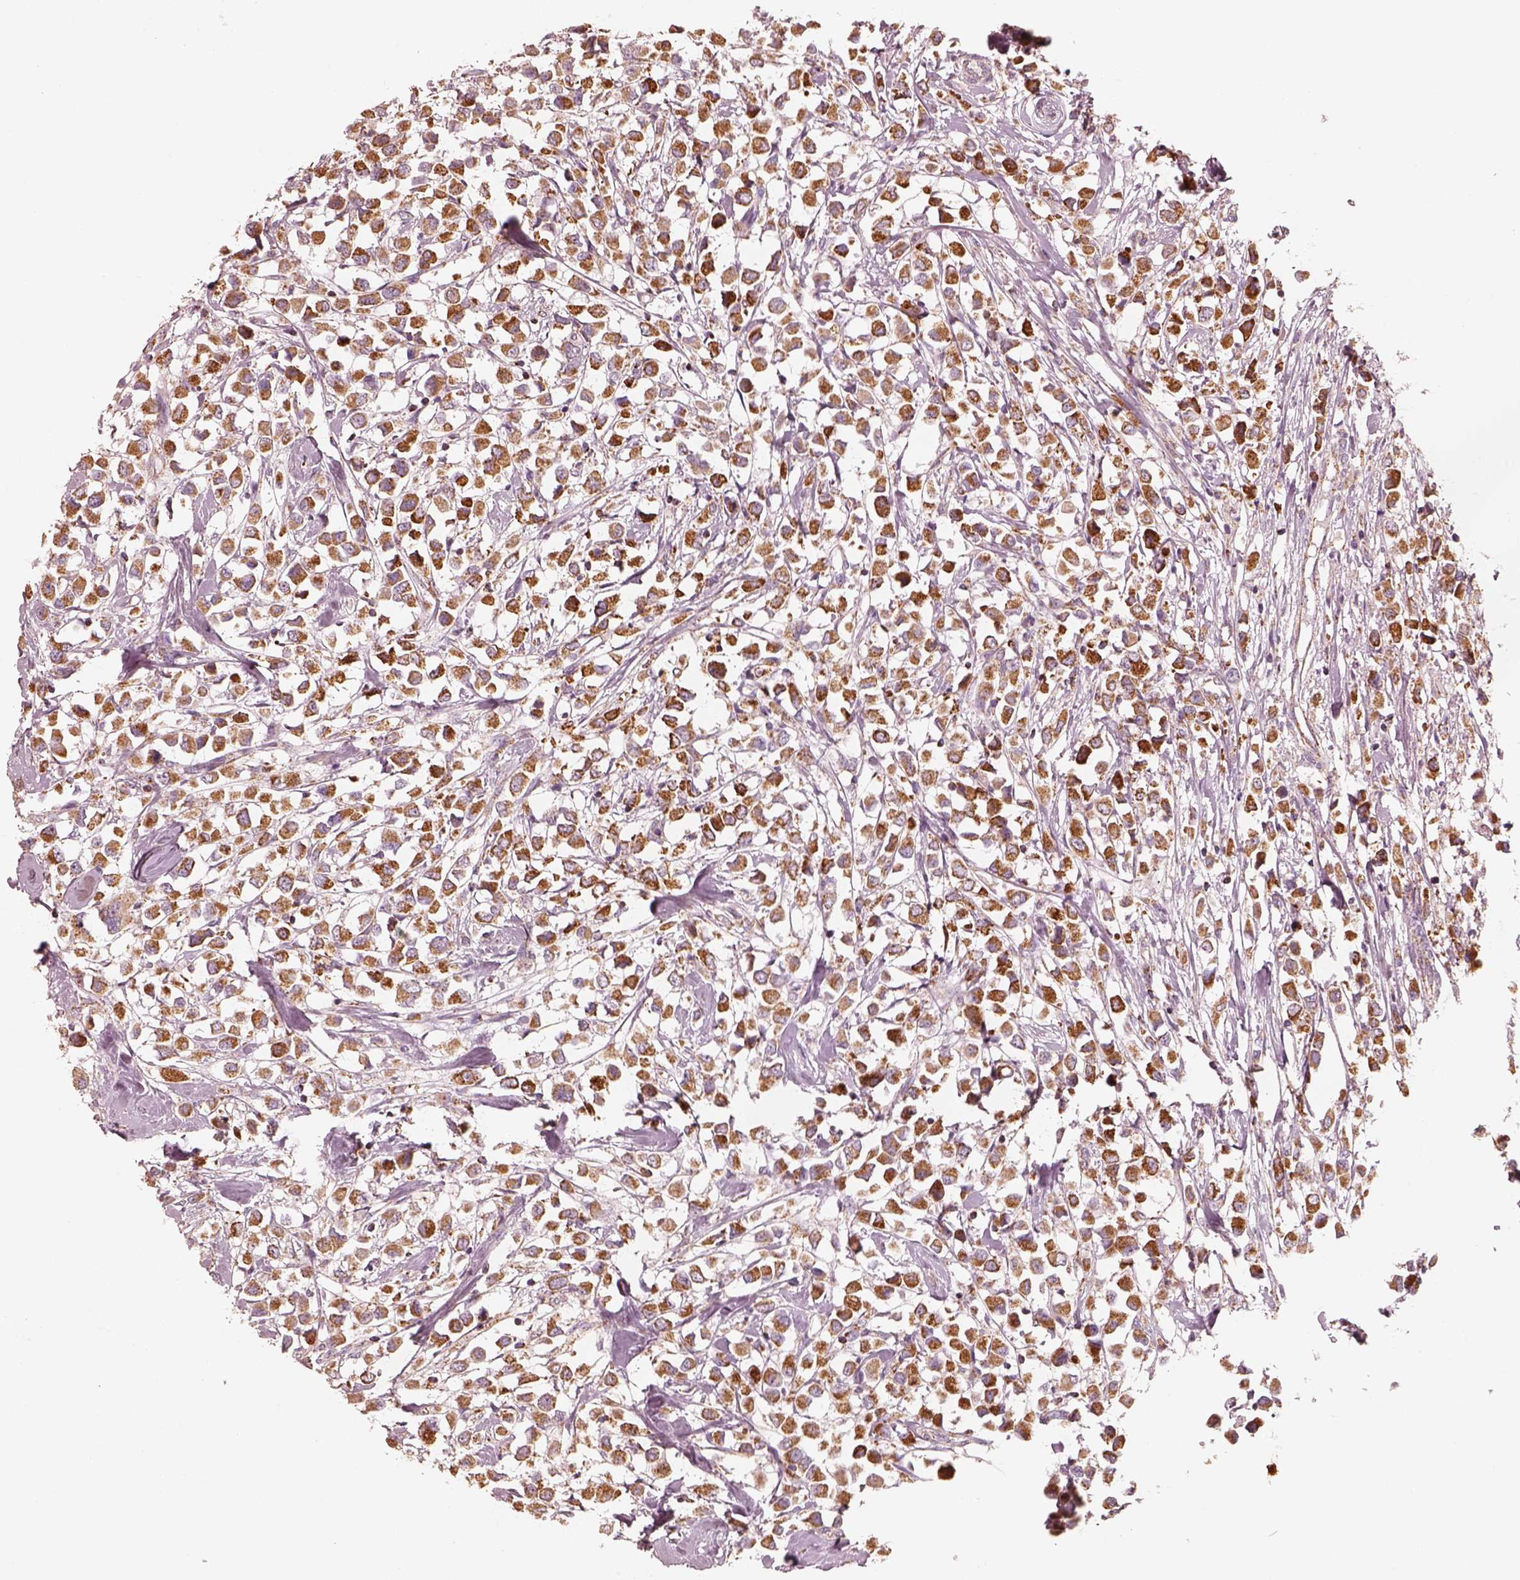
{"staining": {"intensity": "strong", "quantity": ">75%", "location": "cytoplasmic/membranous"}, "tissue": "breast cancer", "cell_type": "Tumor cells", "image_type": "cancer", "snomed": [{"axis": "morphology", "description": "Duct carcinoma"}, {"axis": "topography", "description": "Breast"}], "caption": "The histopathology image reveals immunohistochemical staining of breast cancer (invasive ductal carcinoma). There is strong cytoplasmic/membranous positivity is appreciated in about >75% of tumor cells.", "gene": "ENTPD6", "patient": {"sex": "female", "age": 61}}